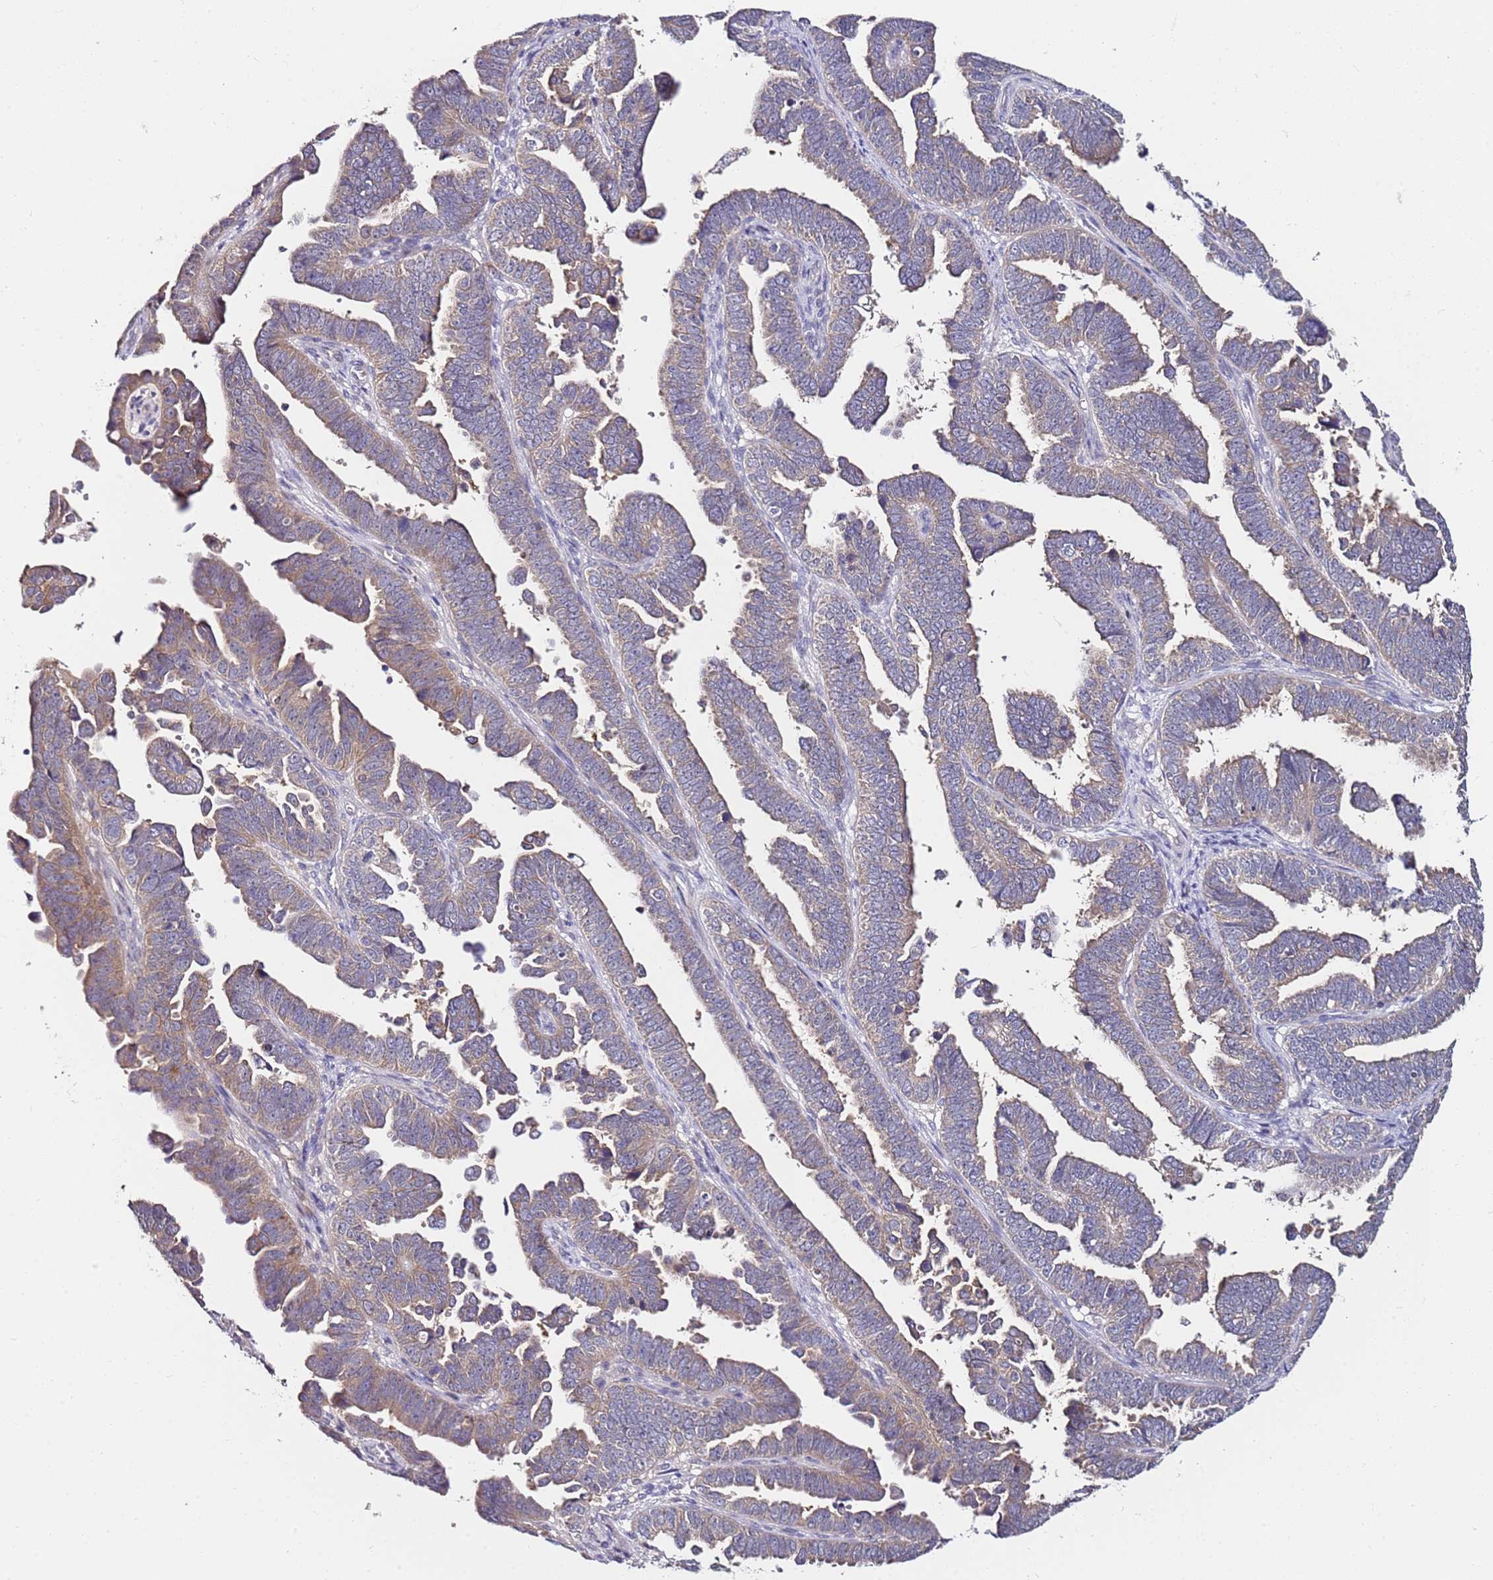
{"staining": {"intensity": "weak", "quantity": "25%-75%", "location": "cytoplasmic/membranous"}, "tissue": "endometrial cancer", "cell_type": "Tumor cells", "image_type": "cancer", "snomed": [{"axis": "morphology", "description": "Adenocarcinoma, NOS"}, {"axis": "topography", "description": "Endometrium"}], "caption": "Weak cytoplasmic/membranous staining is present in approximately 25%-75% of tumor cells in endometrial cancer.", "gene": "SRRM5", "patient": {"sex": "female", "age": 75}}